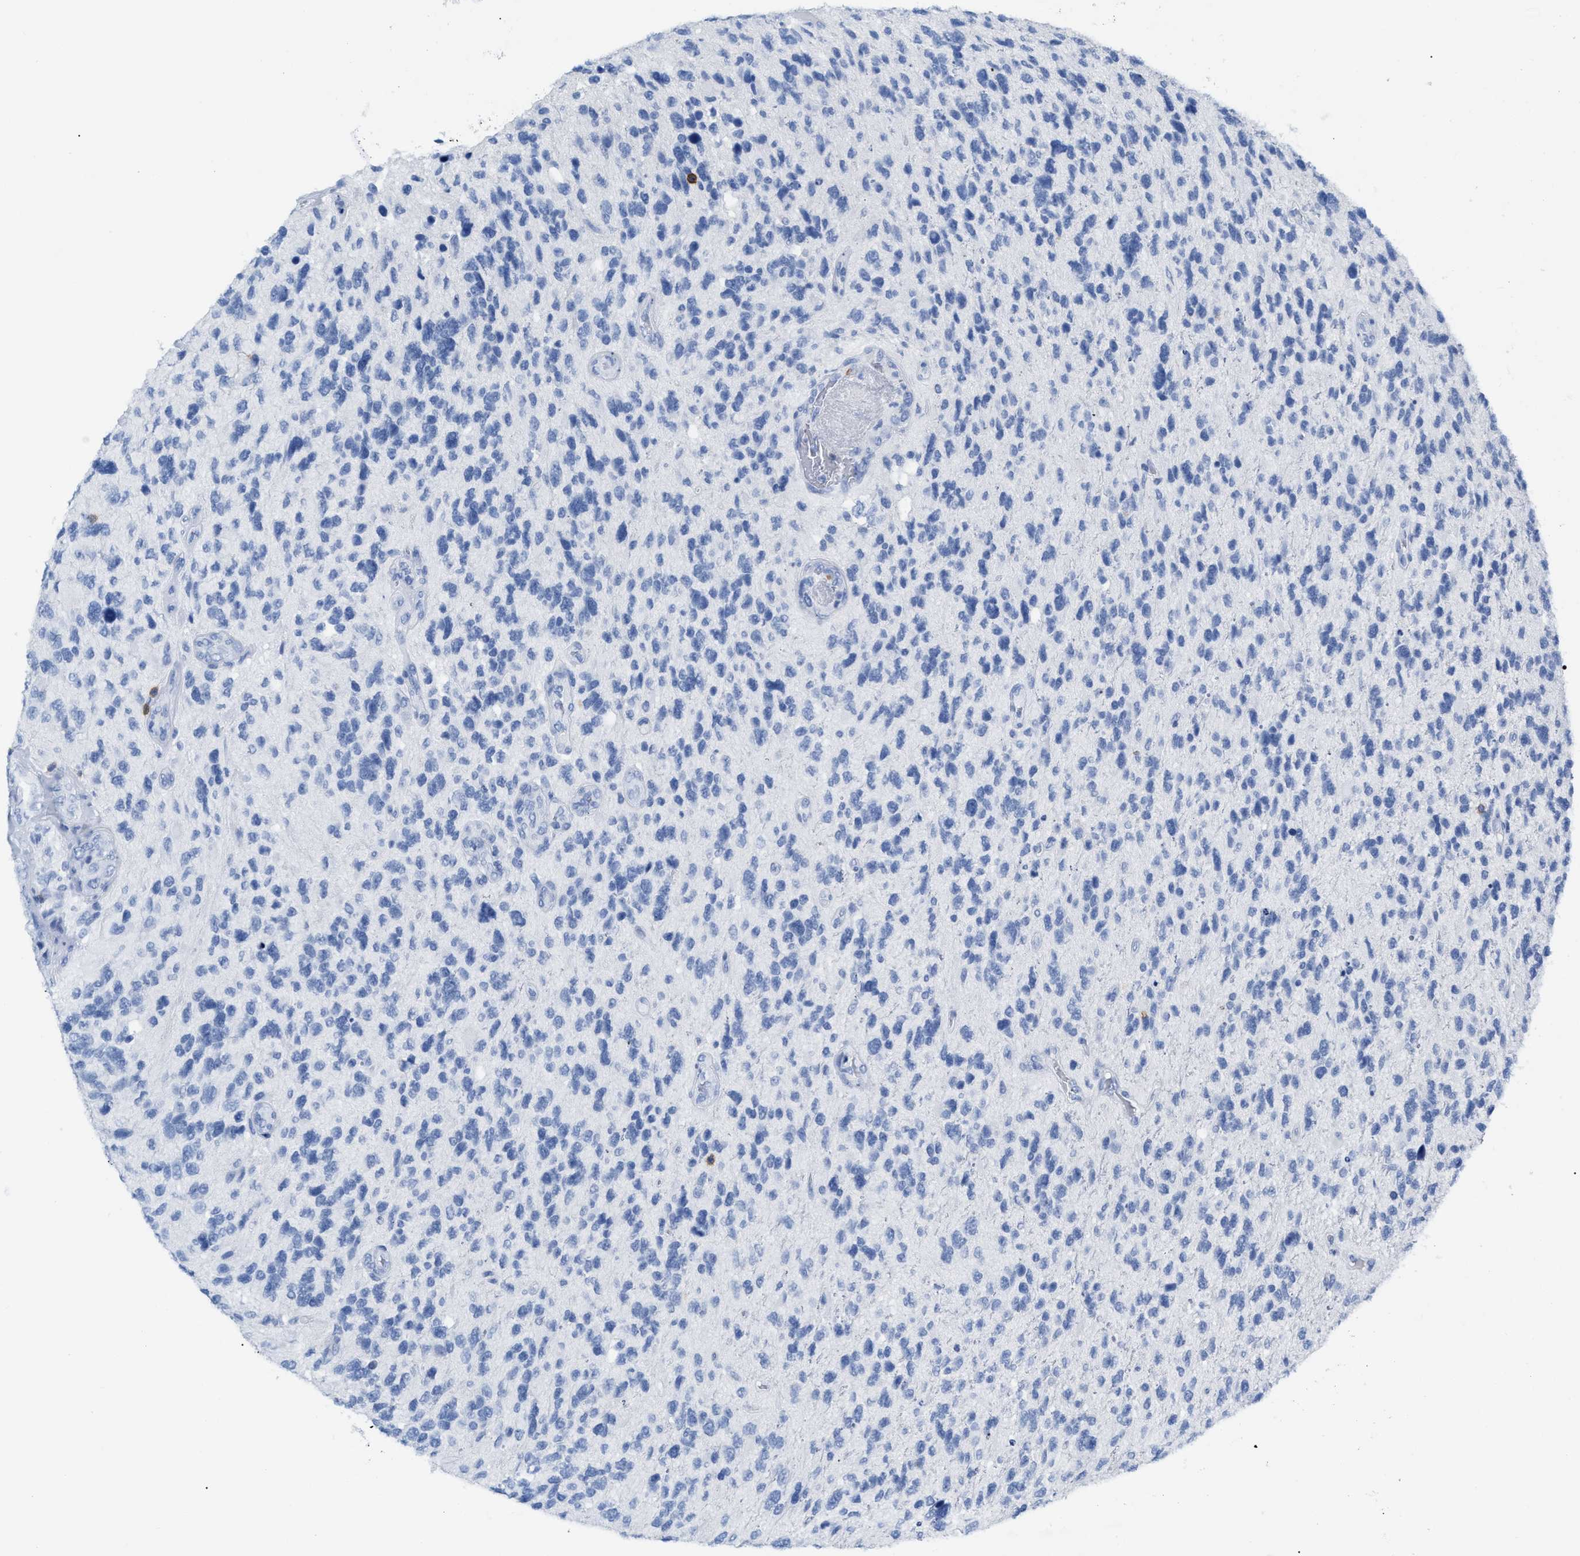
{"staining": {"intensity": "negative", "quantity": "none", "location": "none"}, "tissue": "glioma", "cell_type": "Tumor cells", "image_type": "cancer", "snomed": [{"axis": "morphology", "description": "Glioma, malignant, High grade"}, {"axis": "topography", "description": "Brain"}], "caption": "A histopathology image of human malignant glioma (high-grade) is negative for staining in tumor cells.", "gene": "CD5", "patient": {"sex": "female", "age": 58}}